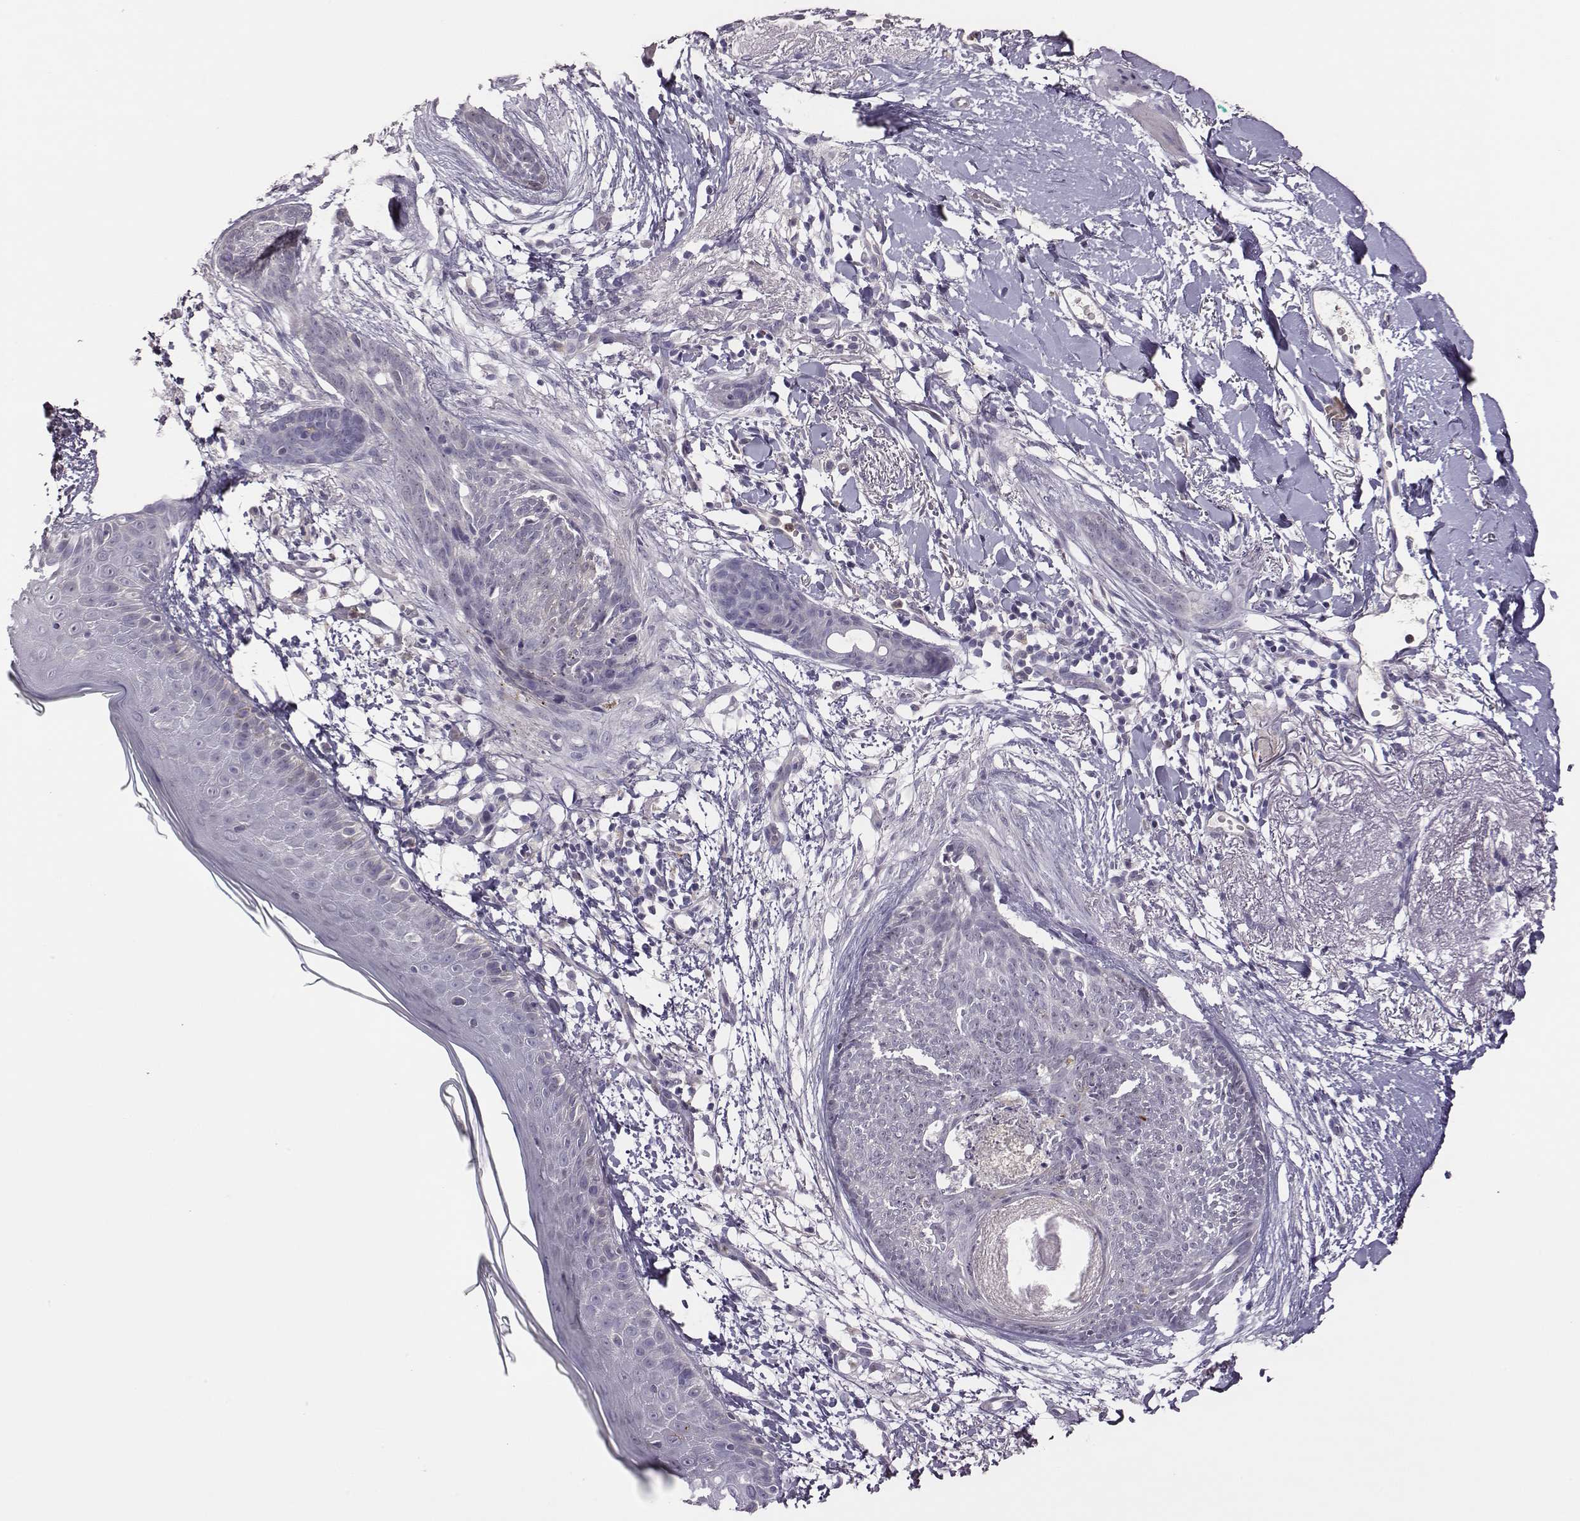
{"staining": {"intensity": "negative", "quantity": "none", "location": "none"}, "tissue": "skin cancer", "cell_type": "Tumor cells", "image_type": "cancer", "snomed": [{"axis": "morphology", "description": "Normal tissue, NOS"}, {"axis": "morphology", "description": "Basal cell carcinoma"}, {"axis": "topography", "description": "Skin"}], "caption": "Photomicrograph shows no protein staining in tumor cells of skin basal cell carcinoma tissue.", "gene": "KMO", "patient": {"sex": "male", "age": 84}}